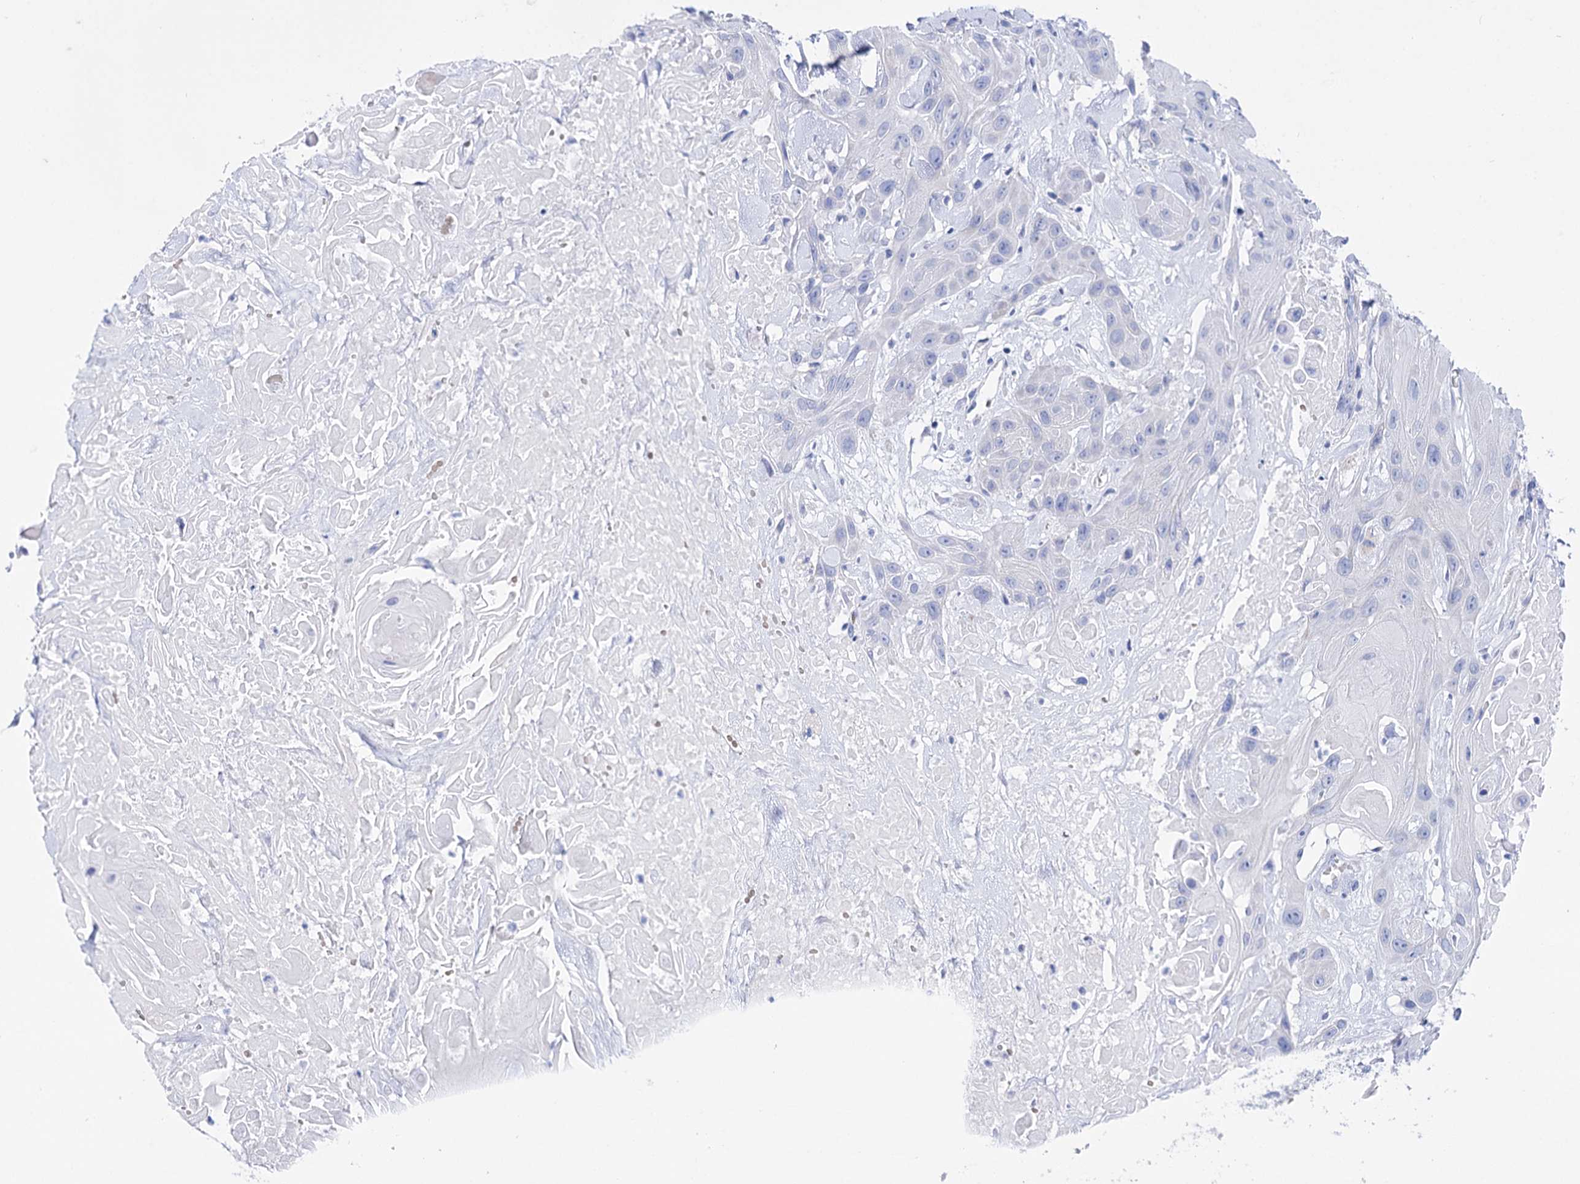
{"staining": {"intensity": "negative", "quantity": "none", "location": "none"}, "tissue": "head and neck cancer", "cell_type": "Tumor cells", "image_type": "cancer", "snomed": [{"axis": "morphology", "description": "Squamous cell carcinoma, NOS"}, {"axis": "topography", "description": "Head-Neck"}], "caption": "DAB immunohistochemical staining of head and neck cancer shows no significant expression in tumor cells.", "gene": "YARS2", "patient": {"sex": "male", "age": 81}}